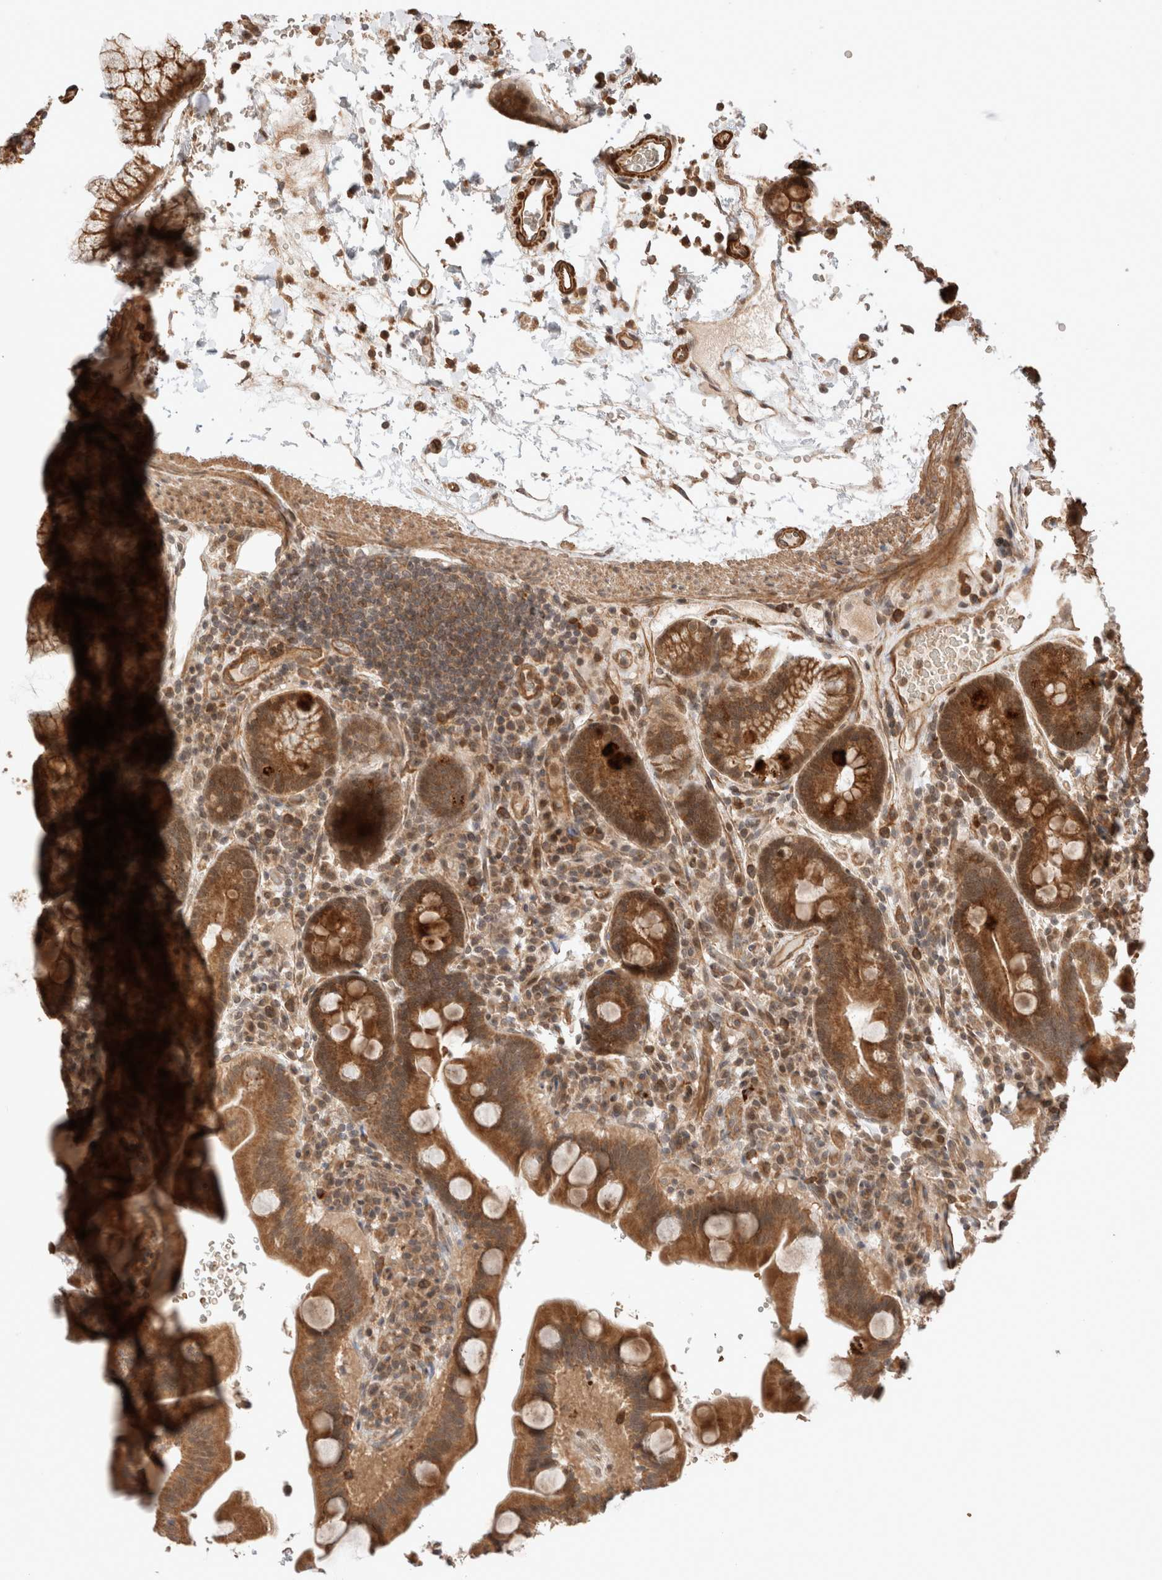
{"staining": {"intensity": "strong", "quantity": ">75%", "location": "cytoplasmic/membranous"}, "tissue": "duodenum", "cell_type": "Glandular cells", "image_type": "normal", "snomed": [{"axis": "morphology", "description": "Normal tissue, NOS"}, {"axis": "topography", "description": "Duodenum"}], "caption": "Immunohistochemical staining of normal human duodenum exhibits high levels of strong cytoplasmic/membranous staining in about >75% of glandular cells.", "gene": "ZNF649", "patient": {"sex": "male", "age": 54}}